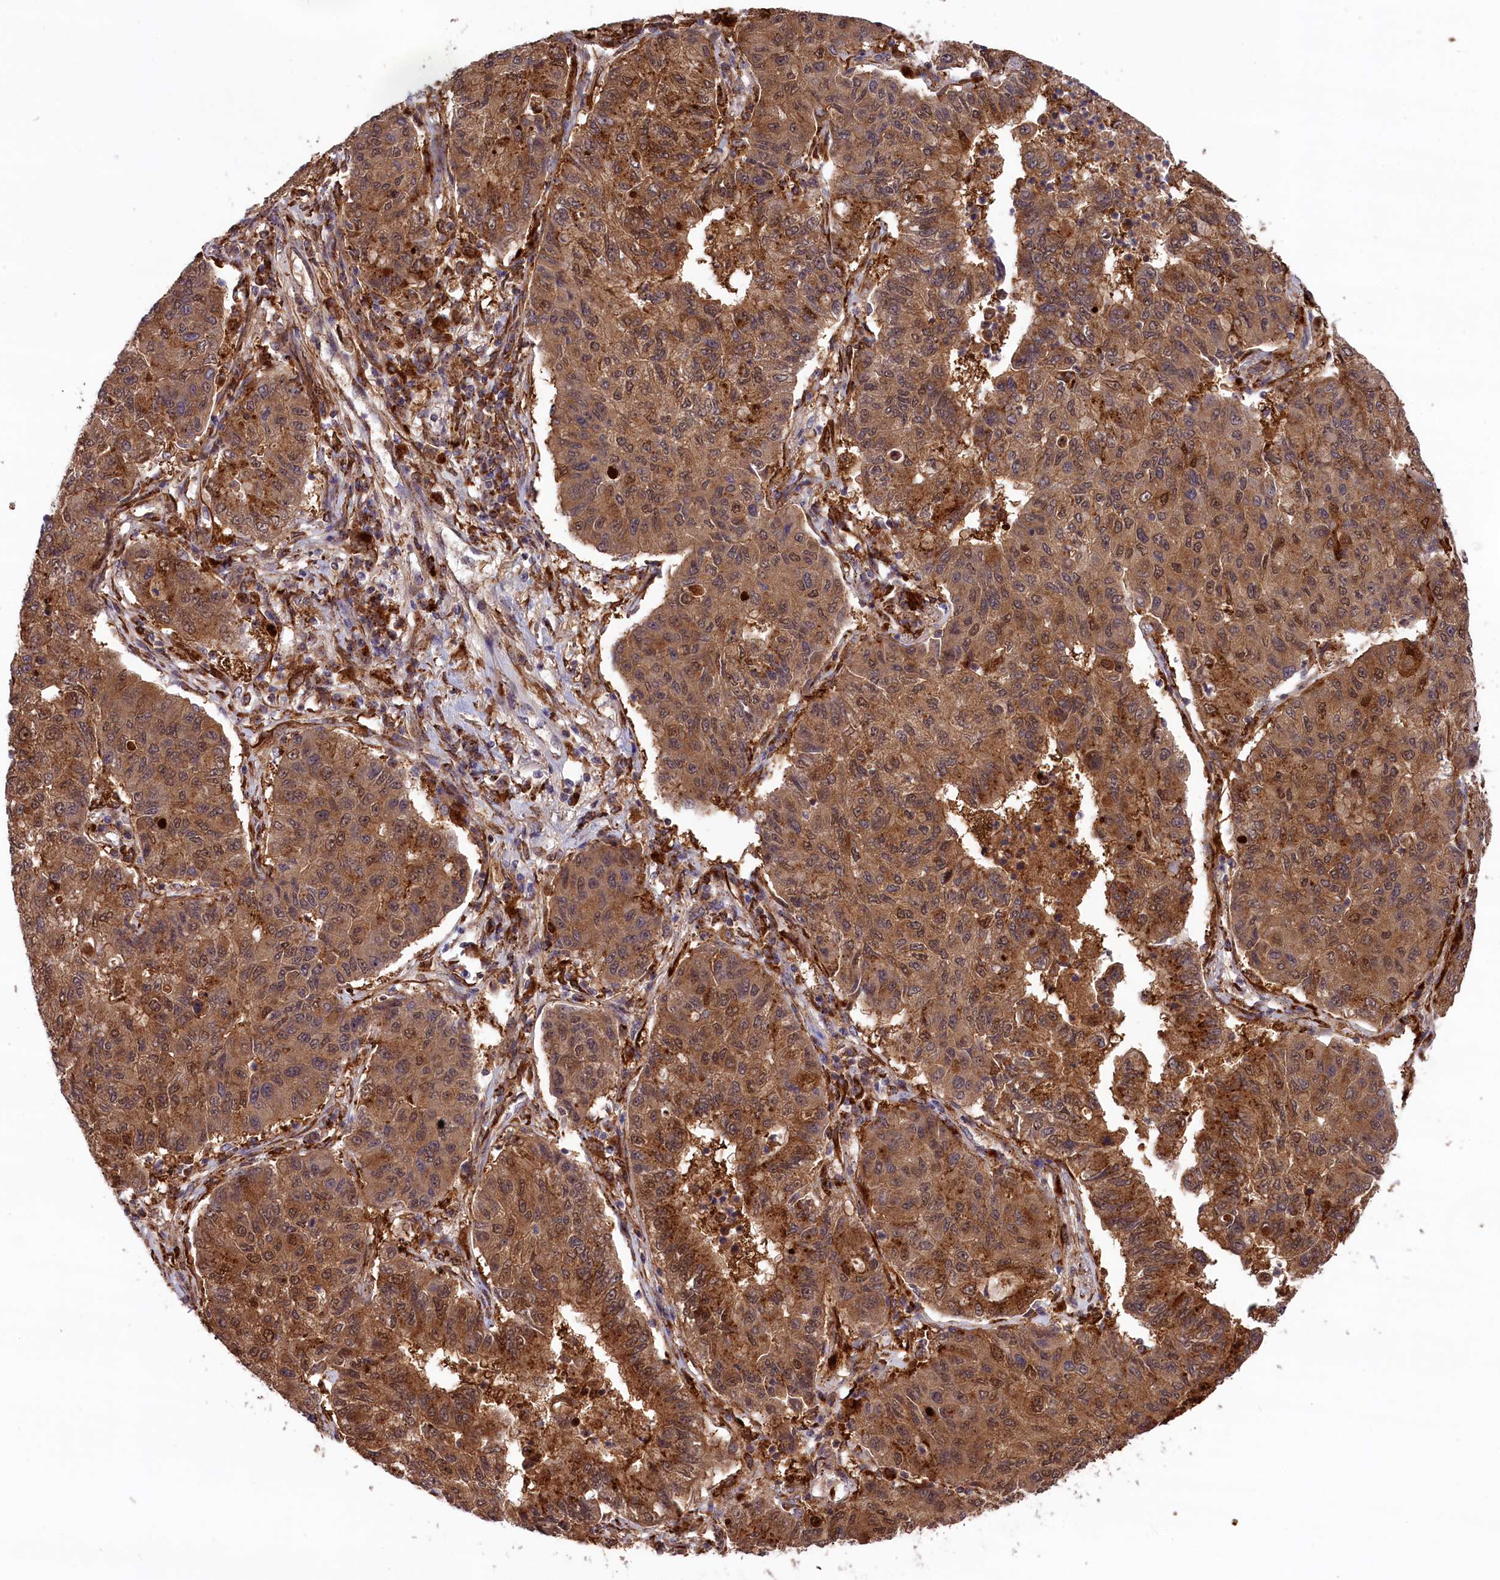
{"staining": {"intensity": "moderate", "quantity": ">75%", "location": "cytoplasmic/membranous,nuclear"}, "tissue": "lung cancer", "cell_type": "Tumor cells", "image_type": "cancer", "snomed": [{"axis": "morphology", "description": "Squamous cell carcinoma, NOS"}, {"axis": "topography", "description": "Lung"}], "caption": "Moderate cytoplasmic/membranous and nuclear staining is present in about >75% of tumor cells in lung squamous cell carcinoma. (DAB (3,3'-diaminobenzidine) = brown stain, brightfield microscopy at high magnification).", "gene": "MAN2B1", "patient": {"sex": "male", "age": 74}}